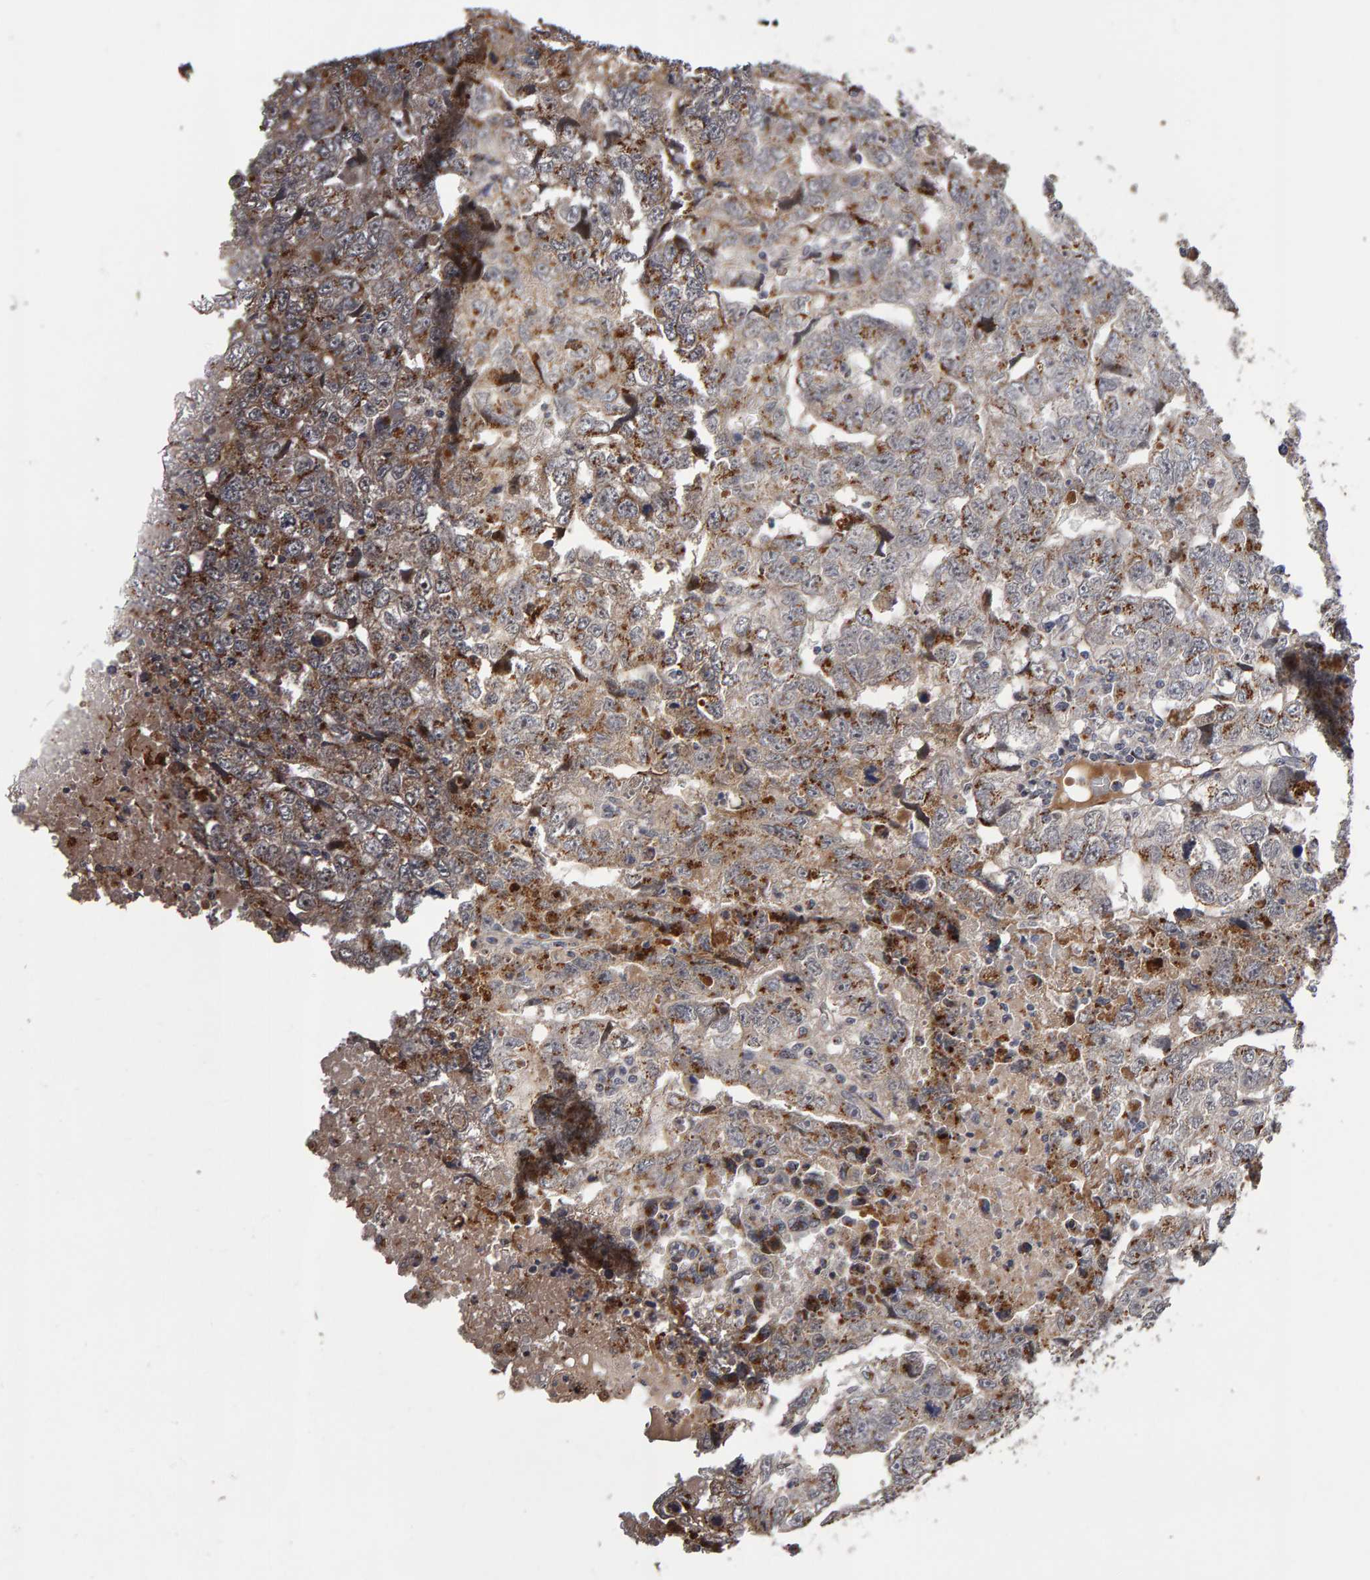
{"staining": {"intensity": "moderate", "quantity": "25%-75%", "location": "cytoplasmic/membranous"}, "tissue": "testis cancer", "cell_type": "Tumor cells", "image_type": "cancer", "snomed": [{"axis": "morphology", "description": "Carcinoma, Embryonal, NOS"}, {"axis": "topography", "description": "Testis"}], "caption": "Embryonal carcinoma (testis) stained for a protein (brown) demonstrates moderate cytoplasmic/membranous positive staining in approximately 25%-75% of tumor cells.", "gene": "CANT1", "patient": {"sex": "male", "age": 36}}